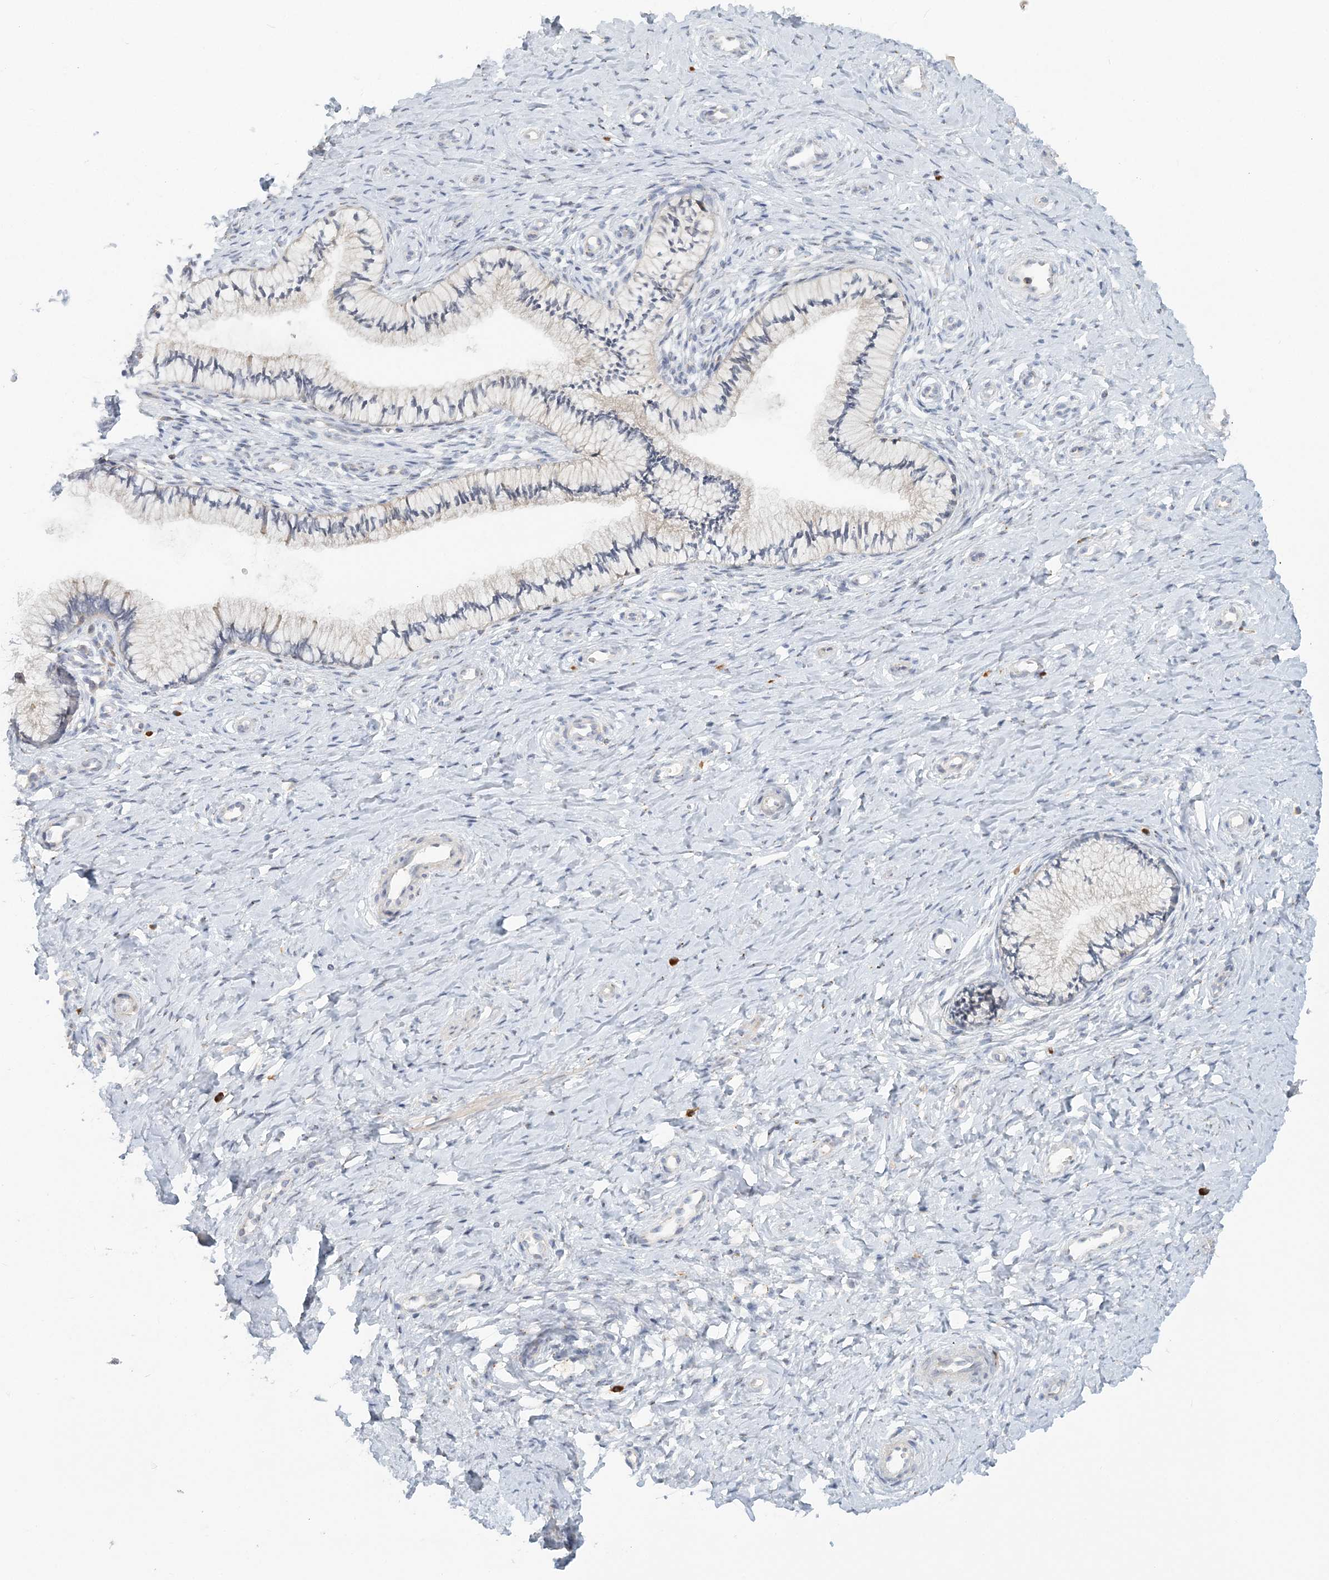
{"staining": {"intensity": "weak", "quantity": "<25%", "location": "cytoplasmic/membranous"}, "tissue": "cervix", "cell_type": "Glandular cells", "image_type": "normal", "snomed": [{"axis": "morphology", "description": "Normal tissue, NOS"}, {"axis": "topography", "description": "Cervix"}], "caption": "DAB immunohistochemical staining of unremarkable human cervix displays no significant positivity in glandular cells.", "gene": "NAA11", "patient": {"sex": "female", "age": 36}}